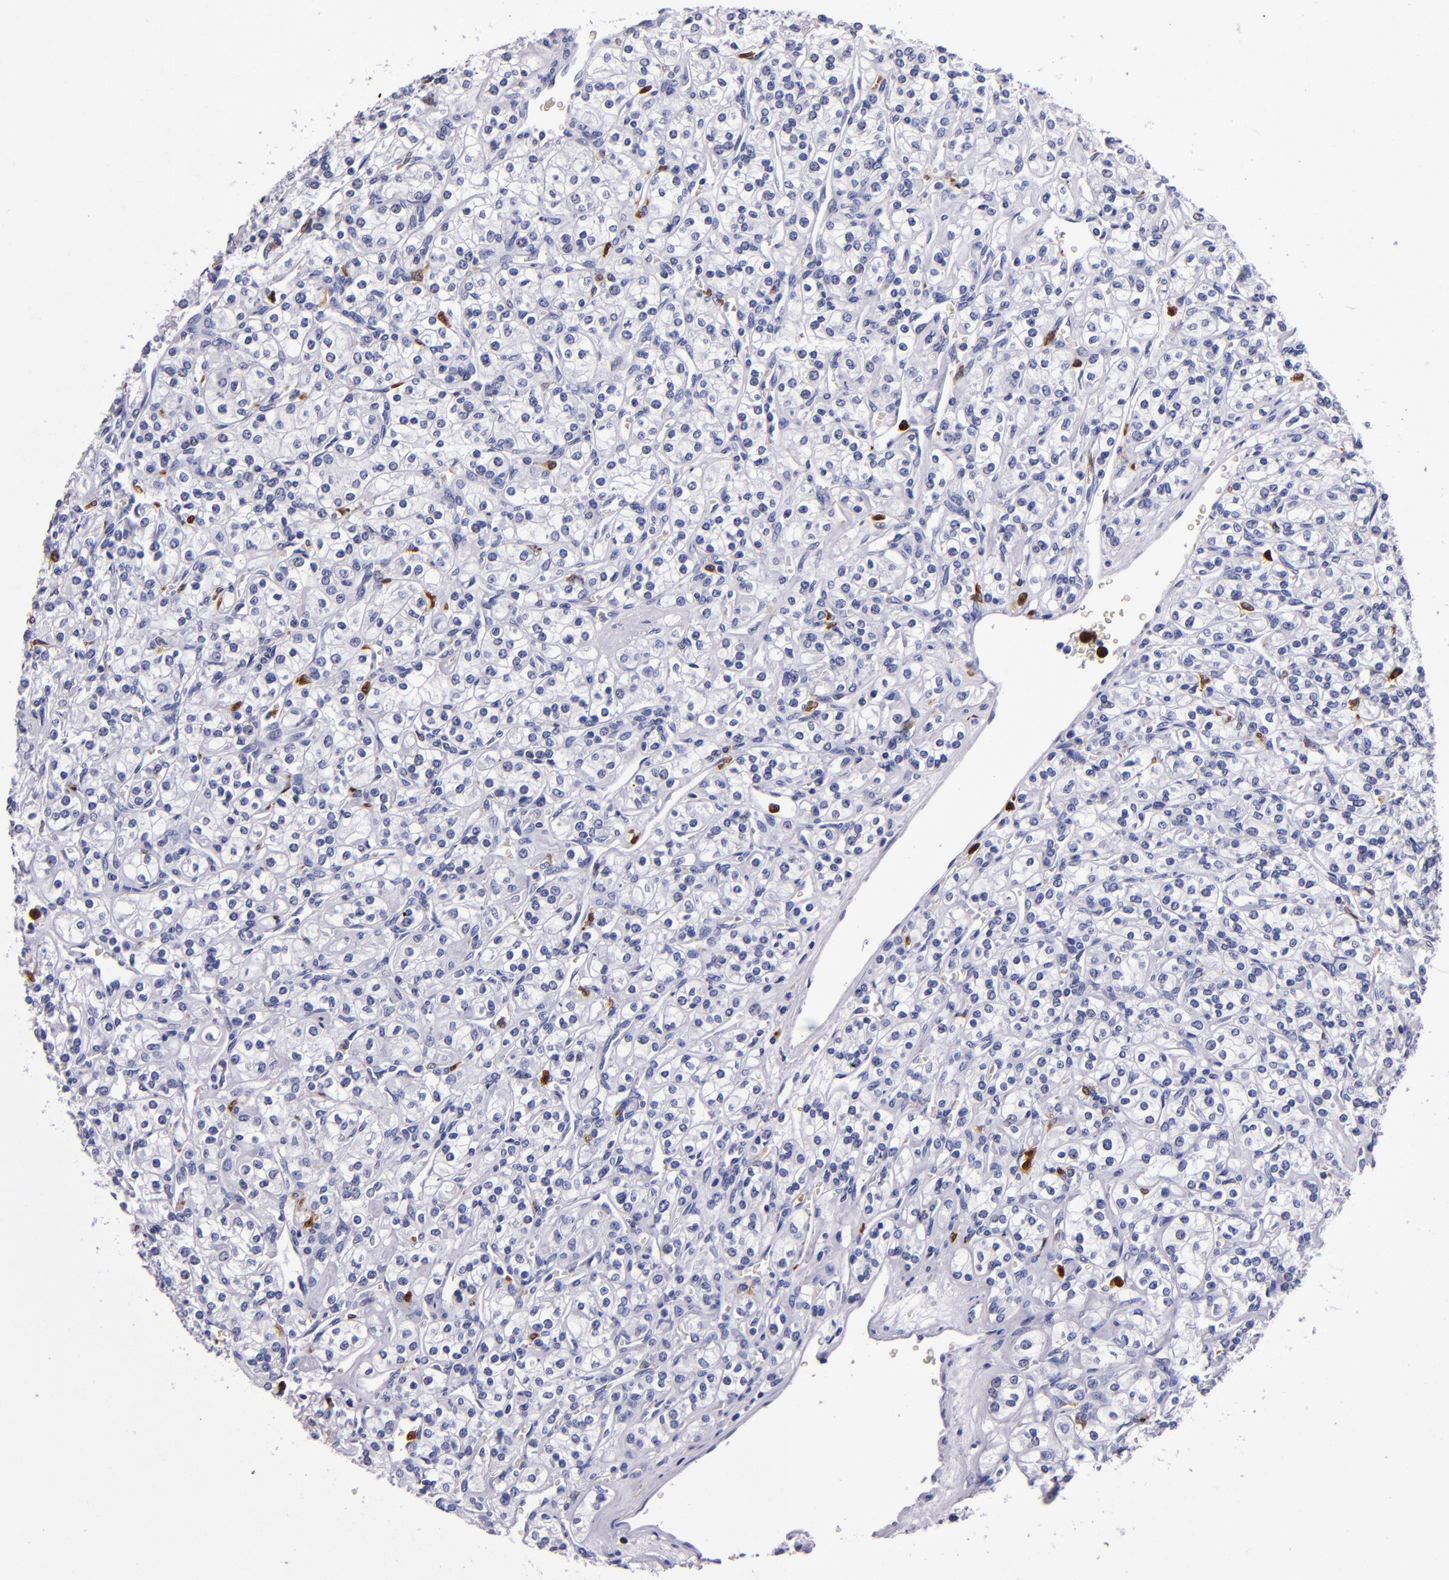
{"staining": {"intensity": "negative", "quantity": "none", "location": "none"}, "tissue": "renal cancer", "cell_type": "Tumor cells", "image_type": "cancer", "snomed": [{"axis": "morphology", "description": "Adenocarcinoma, NOS"}, {"axis": "topography", "description": "Kidney"}], "caption": "Adenocarcinoma (renal) stained for a protein using IHC reveals no positivity tumor cells.", "gene": "S100A8", "patient": {"sex": "male", "age": 77}}